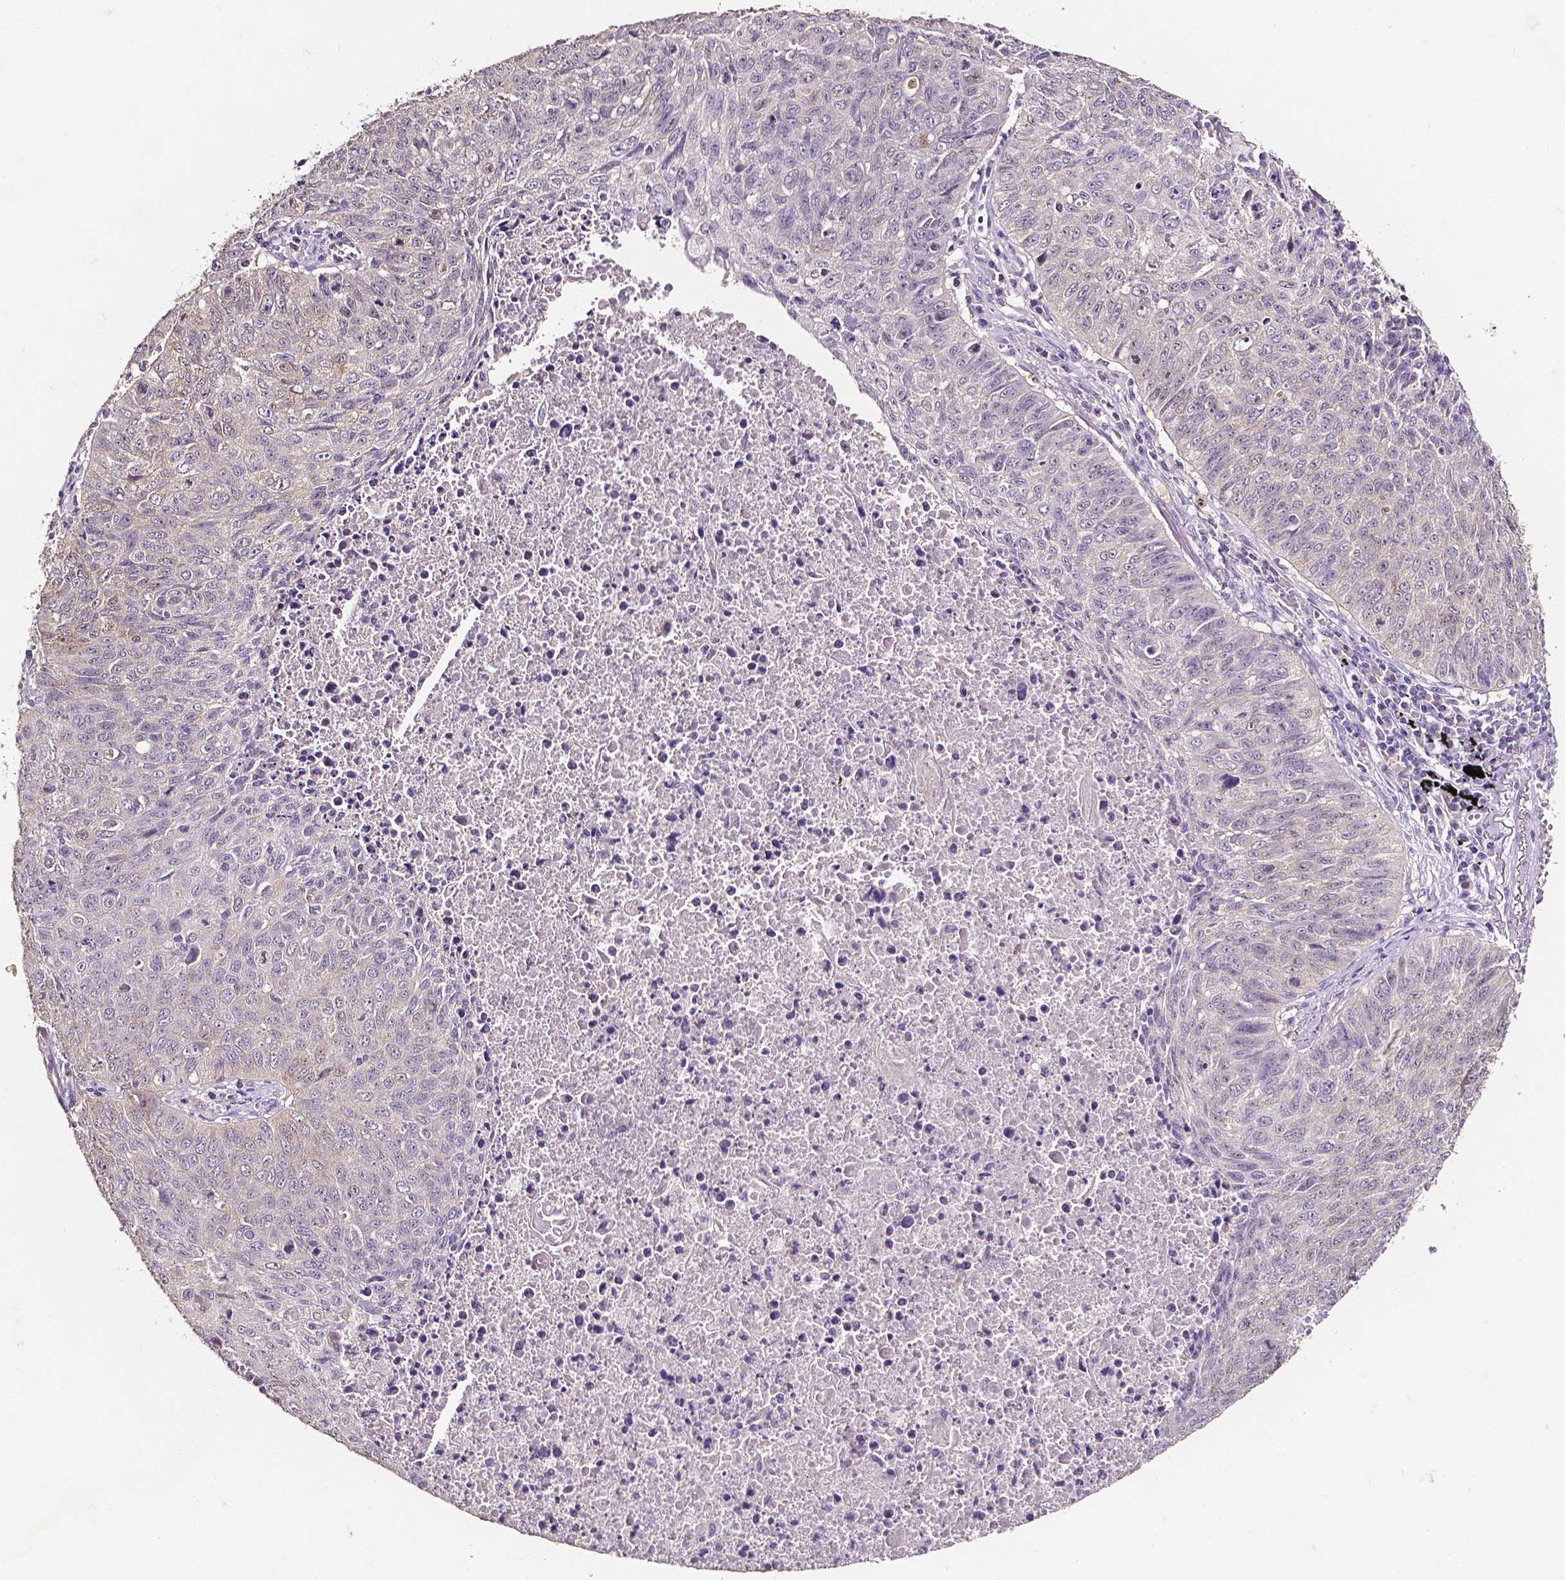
{"staining": {"intensity": "negative", "quantity": "none", "location": "none"}, "tissue": "lung cancer", "cell_type": "Tumor cells", "image_type": "cancer", "snomed": [{"axis": "morphology", "description": "Normal morphology"}, {"axis": "morphology", "description": "Aneuploidy"}, {"axis": "morphology", "description": "Squamous cell carcinoma, NOS"}, {"axis": "topography", "description": "Lymph node"}, {"axis": "topography", "description": "Lung"}], "caption": "Tumor cells are negative for protein expression in human lung cancer (aneuploidy). The staining is performed using DAB brown chromogen with nuclei counter-stained in using hematoxylin.", "gene": "PSAT1", "patient": {"sex": "female", "age": 76}}